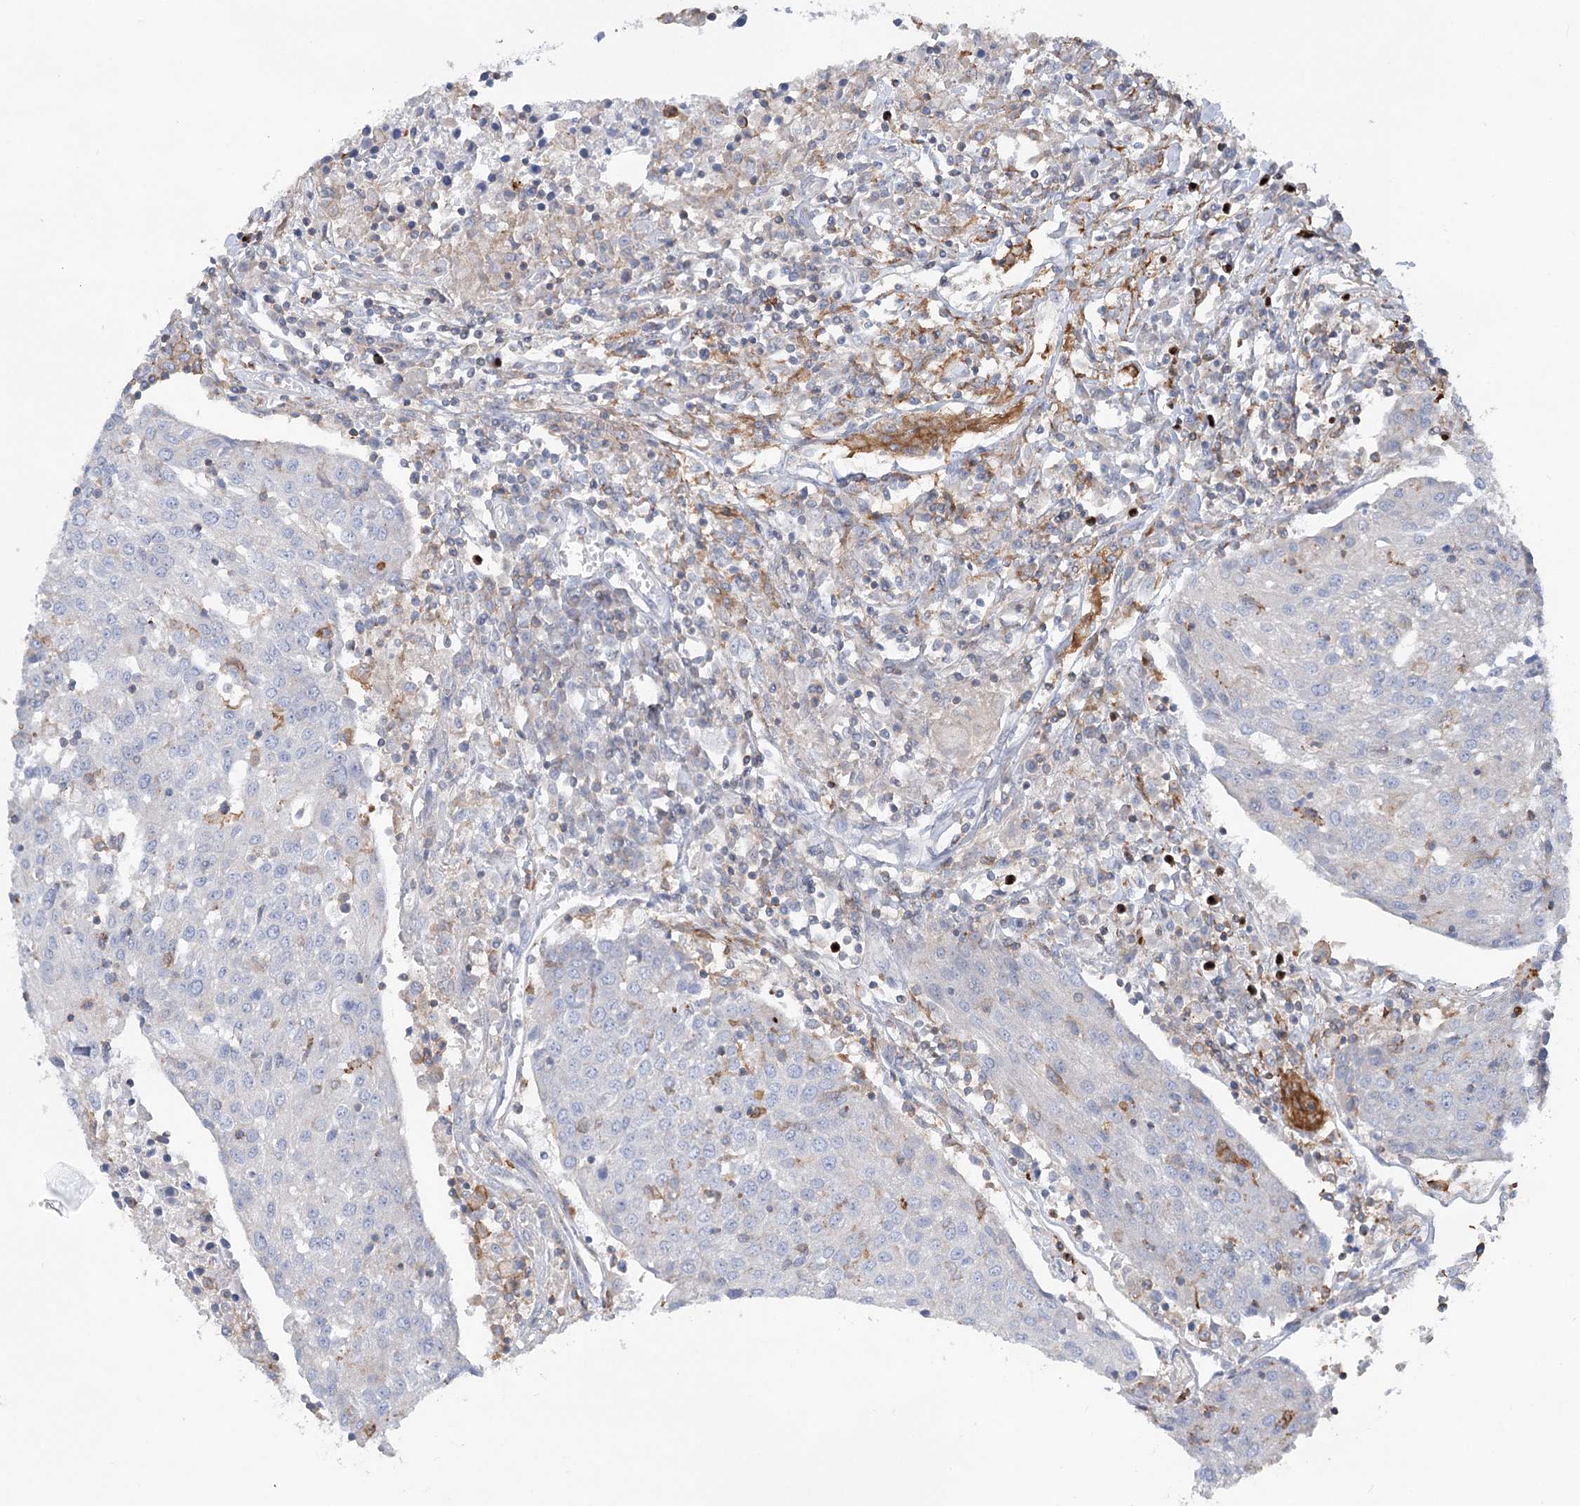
{"staining": {"intensity": "negative", "quantity": "none", "location": "none"}, "tissue": "urothelial cancer", "cell_type": "Tumor cells", "image_type": "cancer", "snomed": [{"axis": "morphology", "description": "Urothelial carcinoma, High grade"}, {"axis": "topography", "description": "Urinary bladder"}], "caption": "IHC of human urothelial carcinoma (high-grade) displays no expression in tumor cells. (IHC, brightfield microscopy, high magnification).", "gene": "LARP1B", "patient": {"sex": "female", "age": 85}}